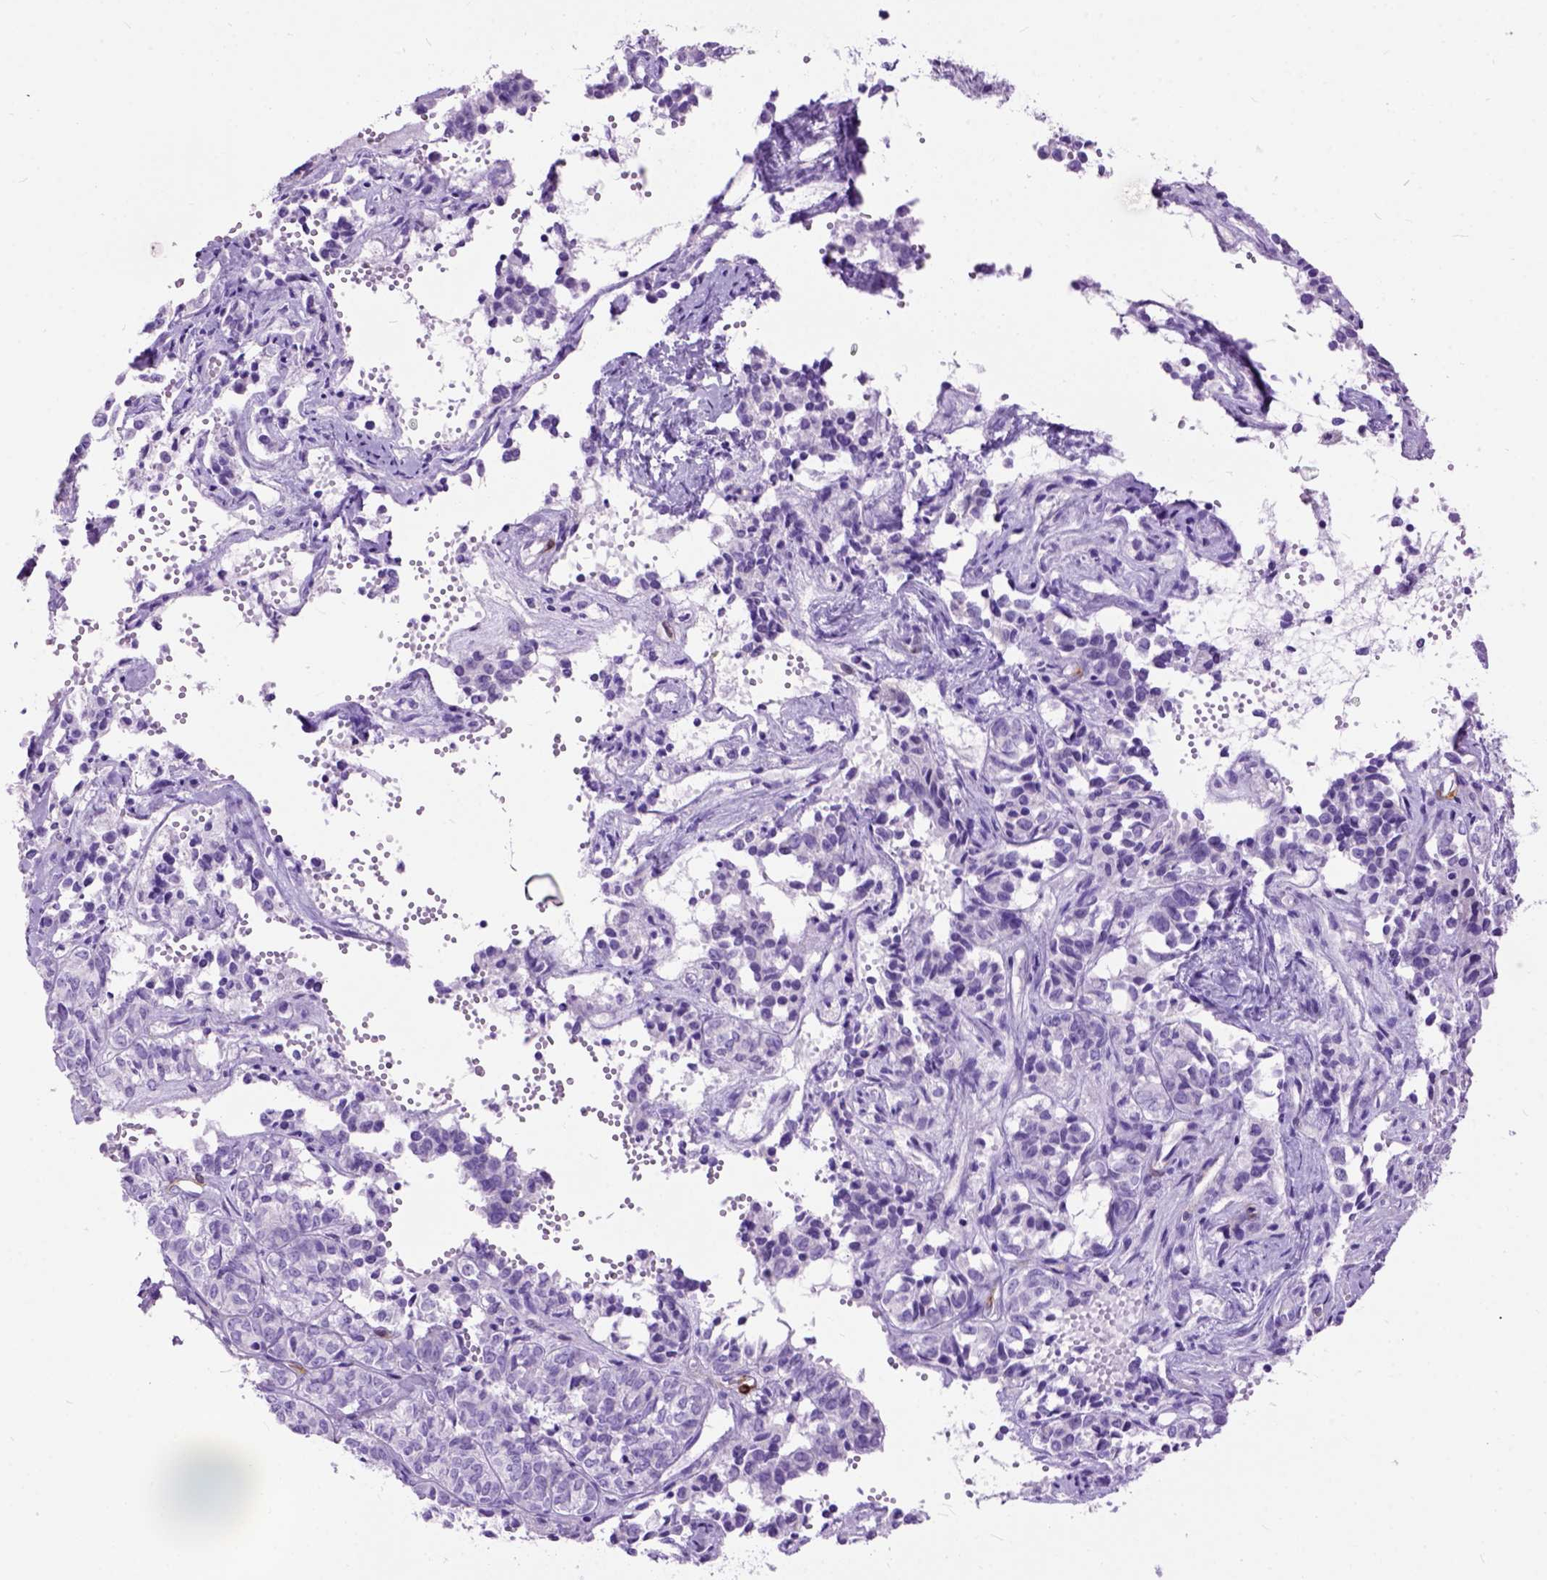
{"staining": {"intensity": "negative", "quantity": "none", "location": "none"}, "tissue": "ovarian cancer", "cell_type": "Tumor cells", "image_type": "cancer", "snomed": [{"axis": "morphology", "description": "Carcinoma, endometroid"}, {"axis": "topography", "description": "Ovary"}], "caption": "Human ovarian cancer (endometroid carcinoma) stained for a protein using immunohistochemistry (IHC) shows no expression in tumor cells.", "gene": "MAPT", "patient": {"sex": "female", "age": 80}}